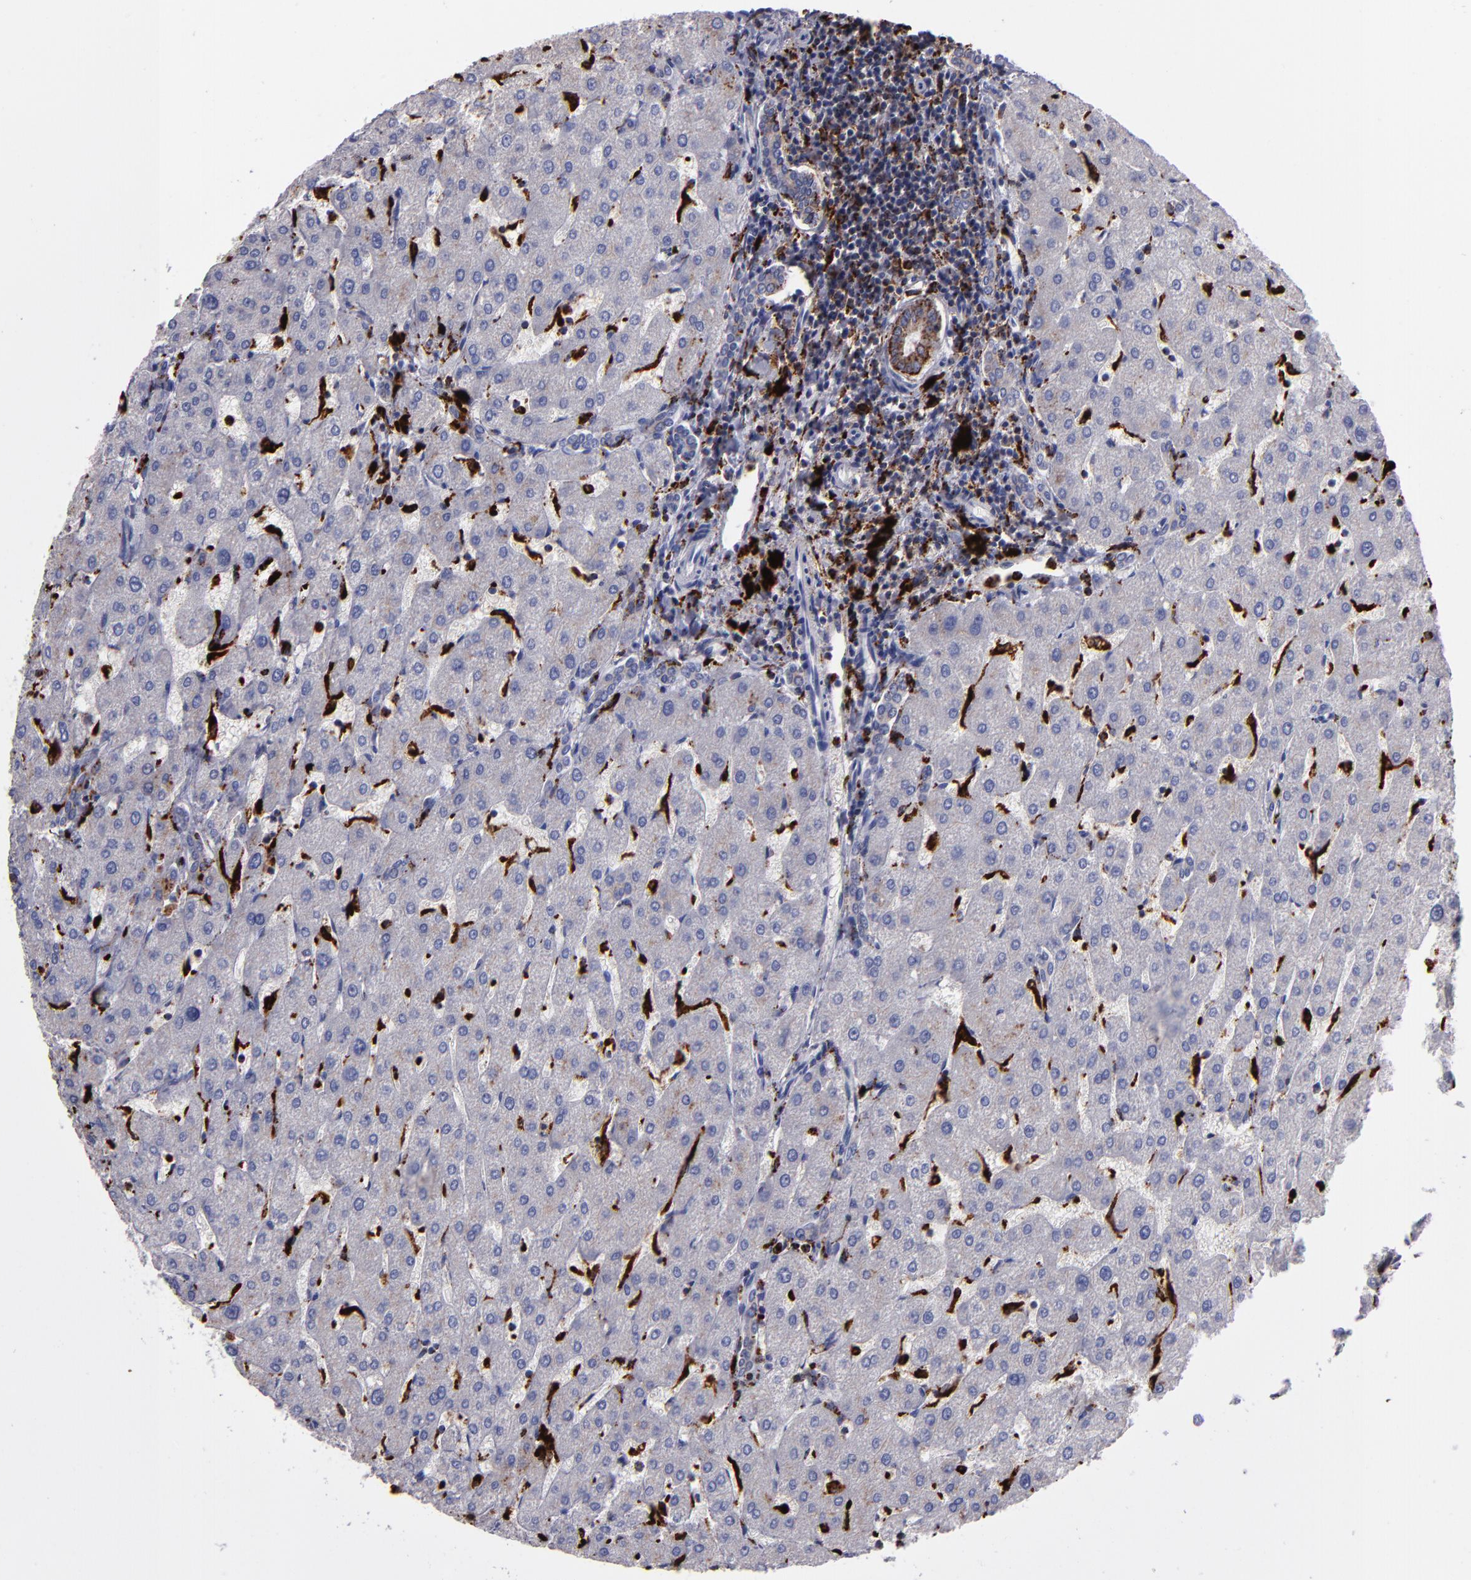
{"staining": {"intensity": "weak", "quantity": ">75%", "location": "cytoplasmic/membranous"}, "tissue": "liver", "cell_type": "Cholangiocytes", "image_type": "normal", "snomed": [{"axis": "morphology", "description": "Normal tissue, NOS"}, {"axis": "topography", "description": "Liver"}], "caption": "Normal liver demonstrates weak cytoplasmic/membranous expression in about >75% of cholangiocytes, visualized by immunohistochemistry. The staining was performed using DAB to visualize the protein expression in brown, while the nuclei were stained in blue with hematoxylin (Magnification: 20x).", "gene": "CTSS", "patient": {"sex": "male", "age": 67}}